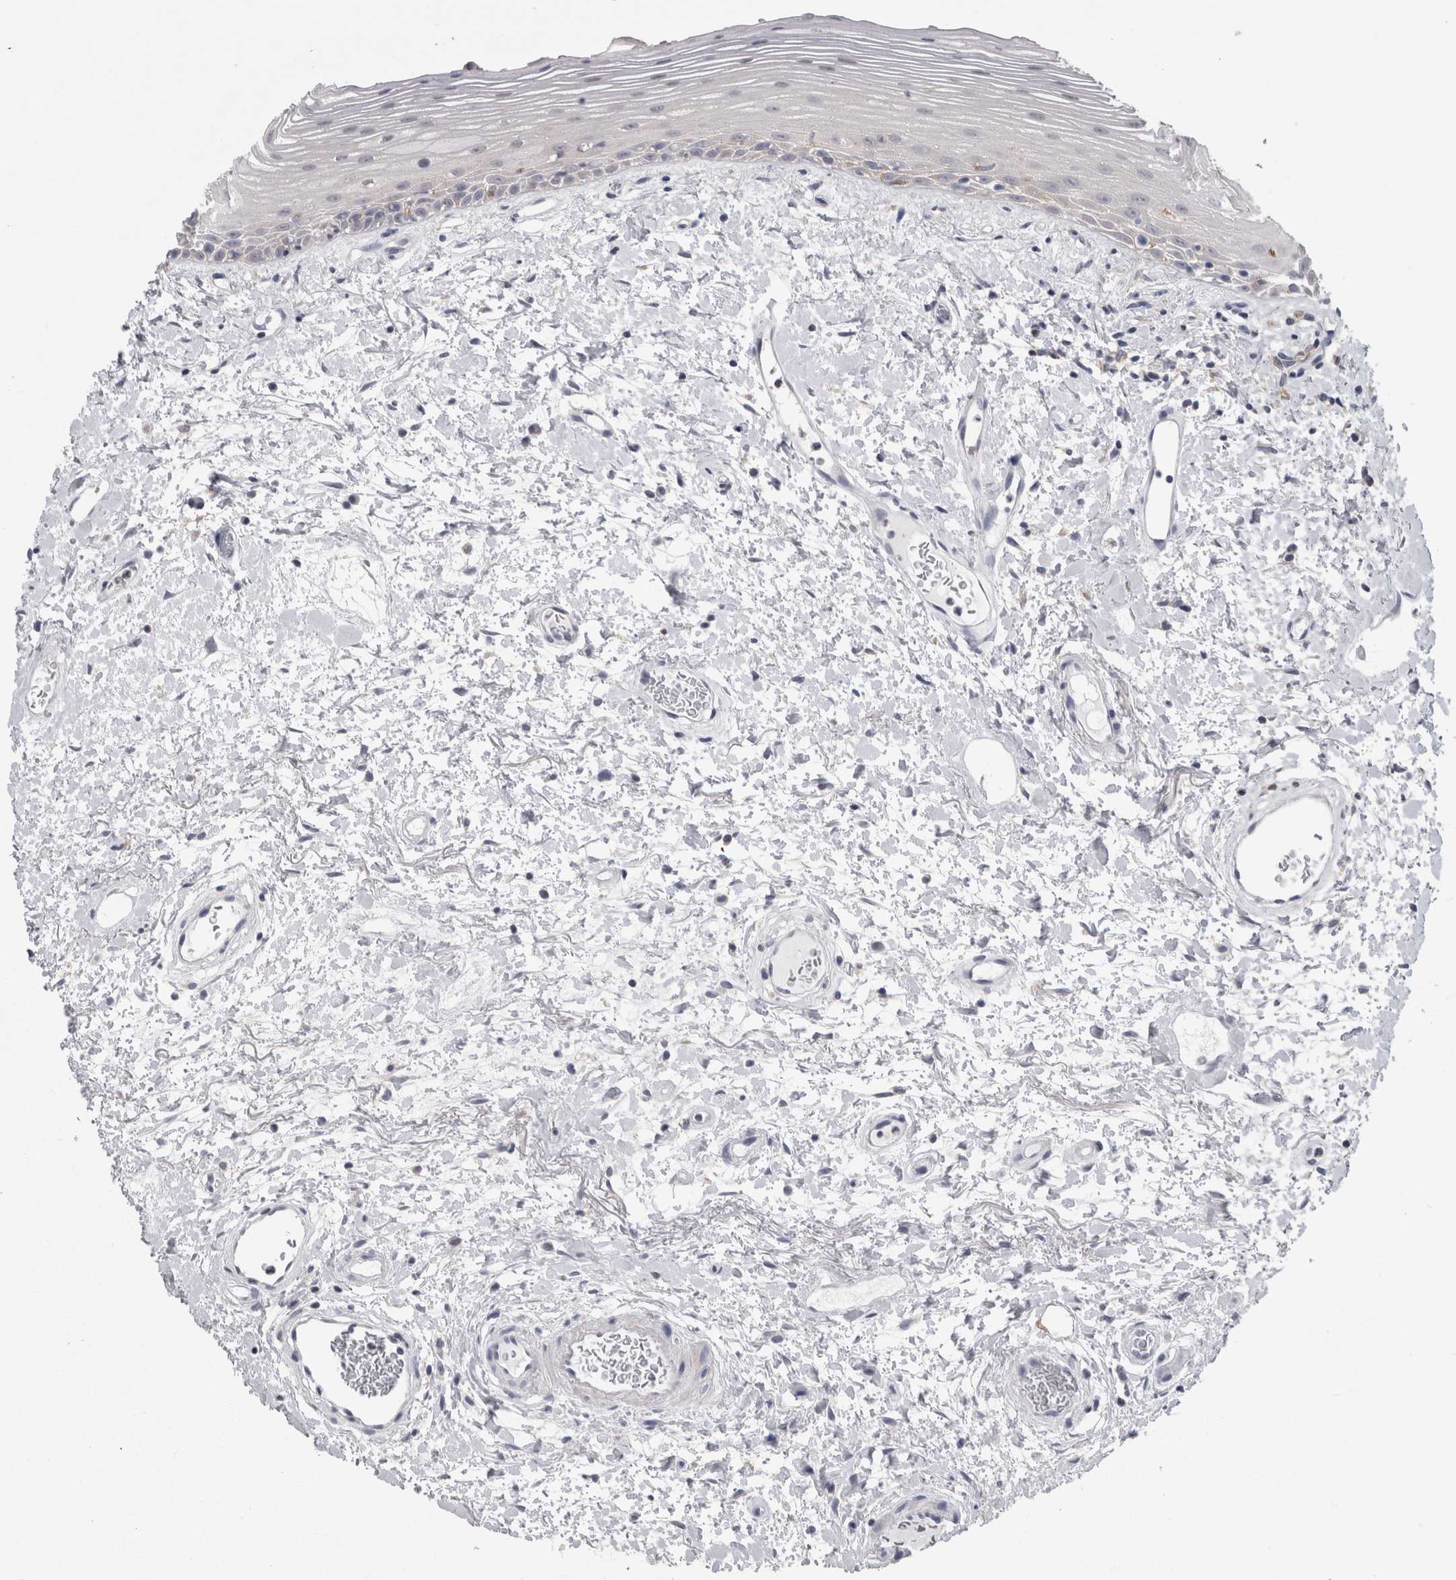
{"staining": {"intensity": "negative", "quantity": "none", "location": "none"}, "tissue": "oral mucosa", "cell_type": "Squamous epithelial cells", "image_type": "normal", "snomed": [{"axis": "morphology", "description": "Normal tissue, NOS"}, {"axis": "topography", "description": "Oral tissue"}], "caption": "Human oral mucosa stained for a protein using immunohistochemistry shows no staining in squamous epithelial cells.", "gene": "AGMAT", "patient": {"sex": "female", "age": 76}}